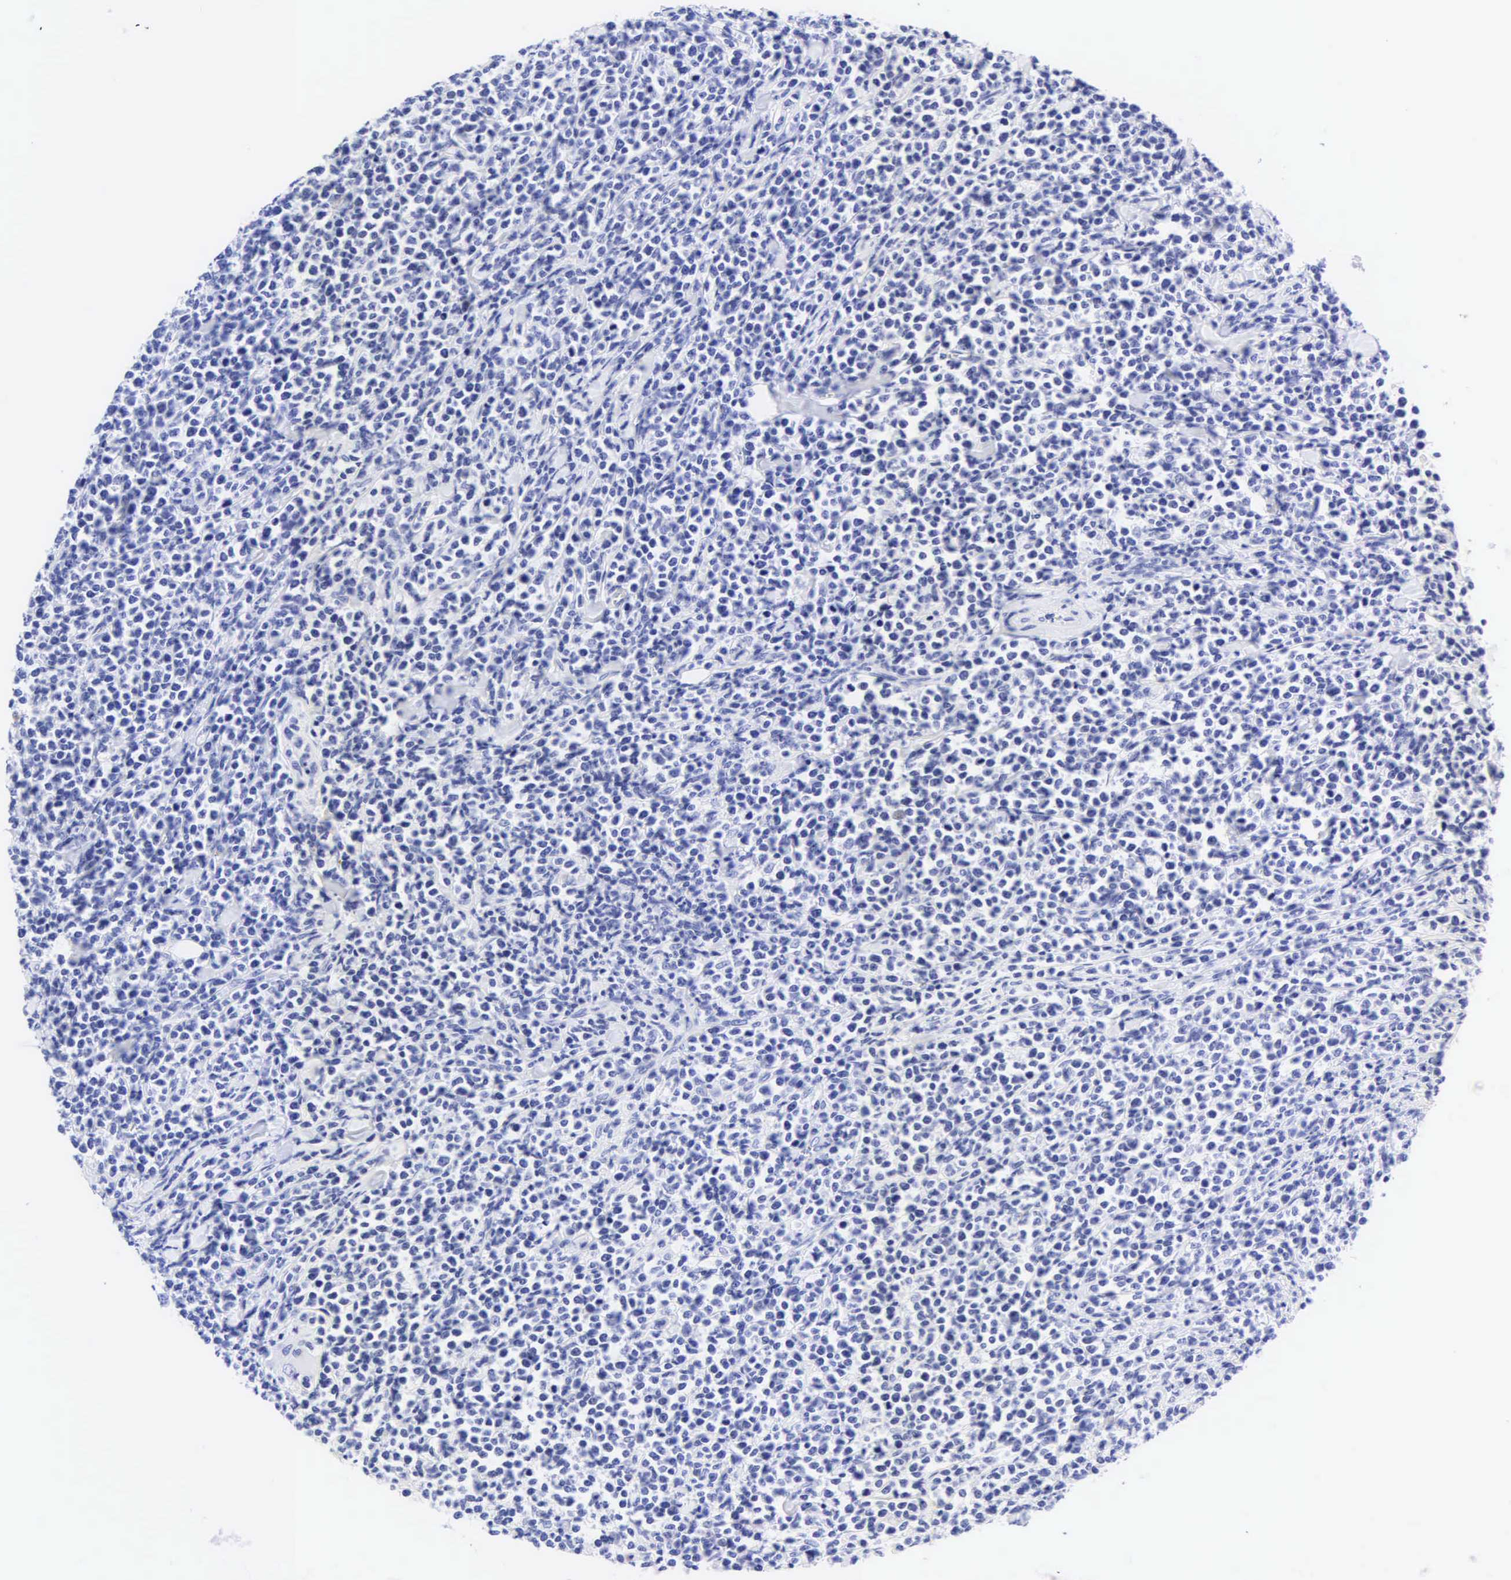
{"staining": {"intensity": "negative", "quantity": "none", "location": "none"}, "tissue": "lymphoma", "cell_type": "Tumor cells", "image_type": "cancer", "snomed": [{"axis": "morphology", "description": "Malignant lymphoma, non-Hodgkin's type, High grade"}, {"axis": "topography", "description": "Small intestine"}, {"axis": "topography", "description": "Colon"}], "caption": "There is no significant expression in tumor cells of lymphoma. Brightfield microscopy of IHC stained with DAB (3,3'-diaminobenzidine) (brown) and hematoxylin (blue), captured at high magnification.", "gene": "KRT20", "patient": {"sex": "male", "age": 8}}